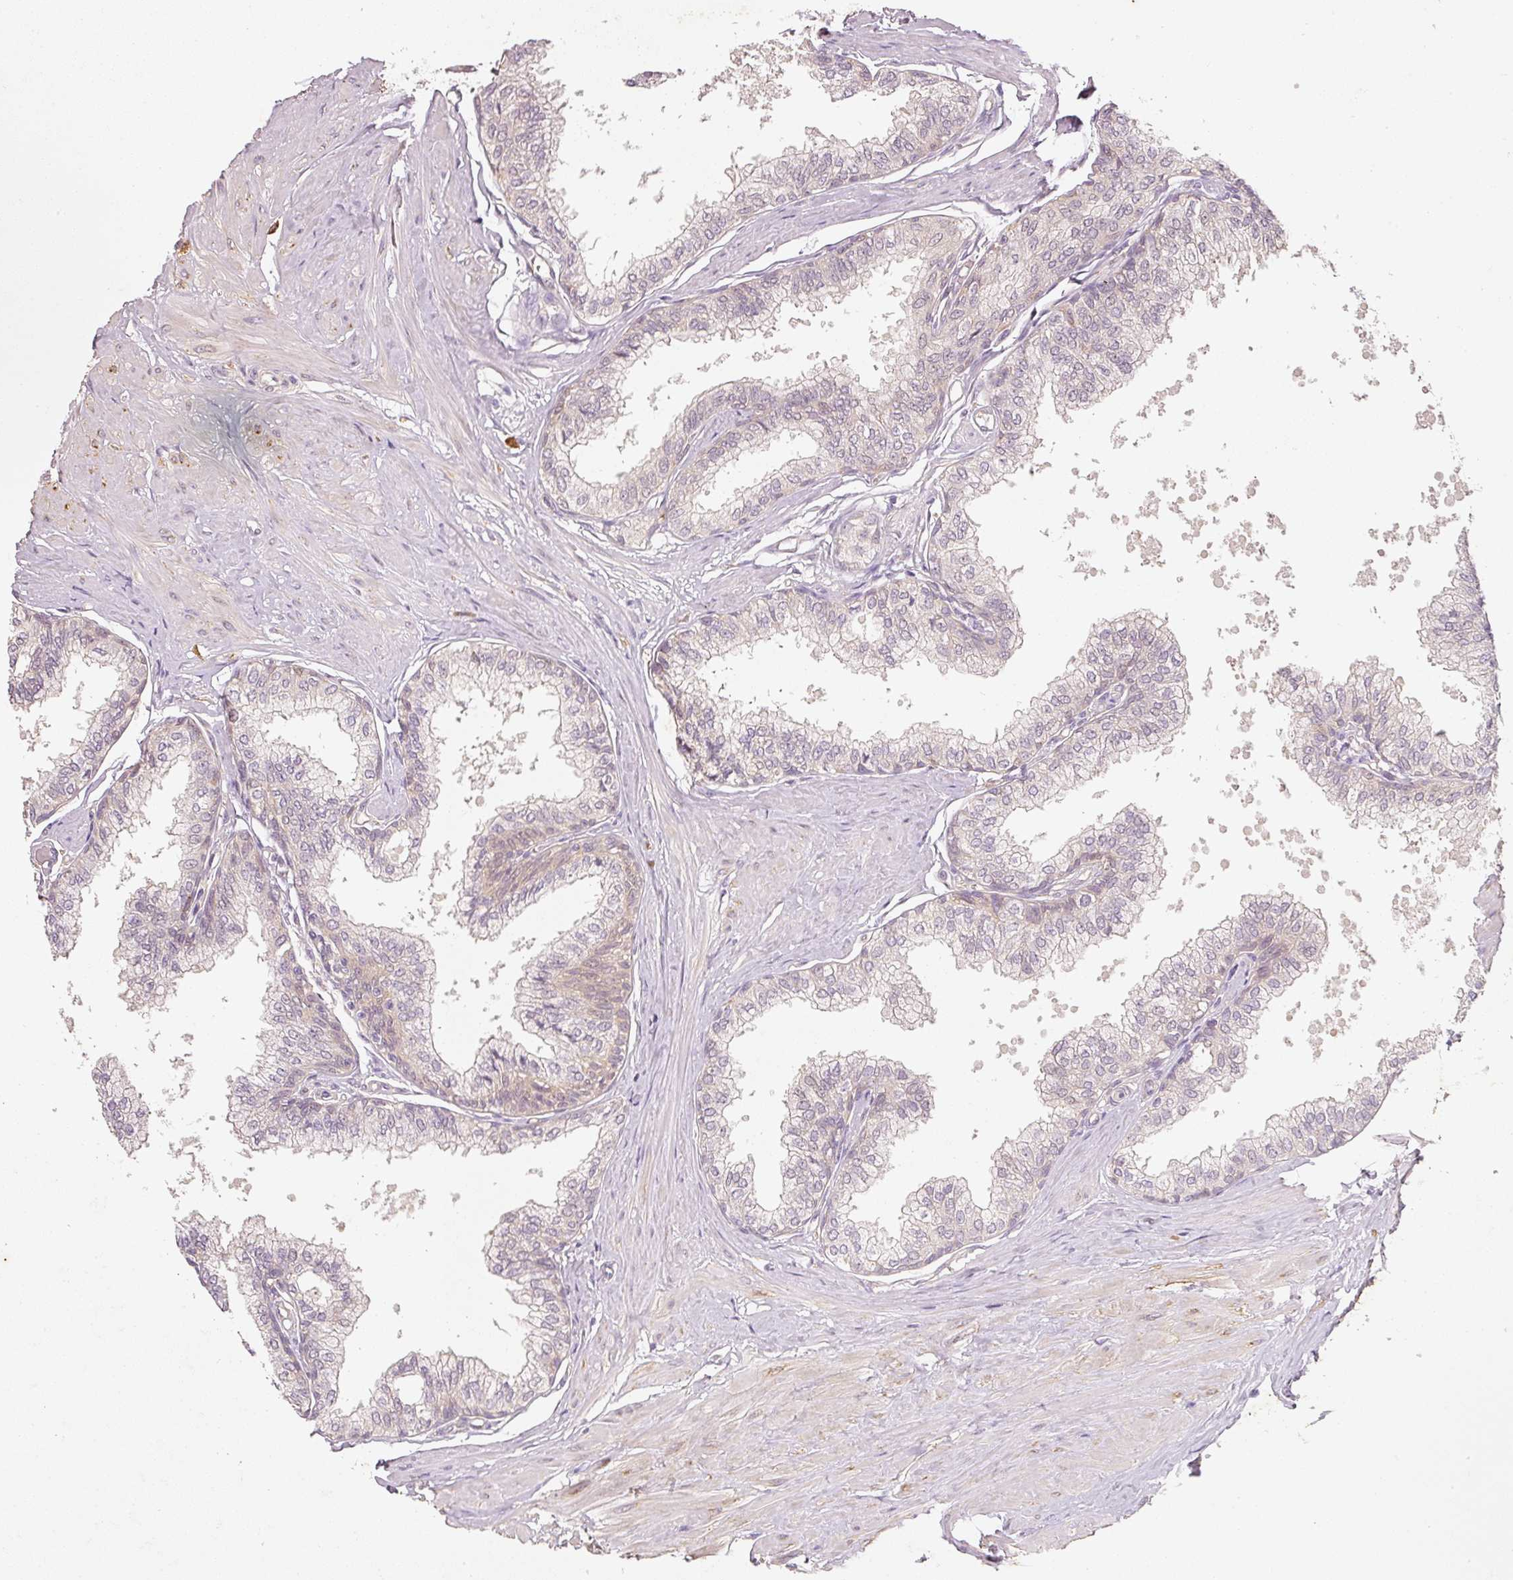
{"staining": {"intensity": "weak", "quantity": "25%-75%", "location": "cytoplasmic/membranous"}, "tissue": "seminal vesicle", "cell_type": "Glandular cells", "image_type": "normal", "snomed": [{"axis": "morphology", "description": "Normal tissue, NOS"}, {"axis": "topography", "description": "Prostate"}, {"axis": "topography", "description": "Seminal veicle"}], "caption": "Immunohistochemistry (IHC) histopathology image of benign seminal vesicle: seminal vesicle stained using immunohistochemistry (IHC) reveals low levels of weak protein expression localized specifically in the cytoplasmic/membranous of glandular cells, appearing as a cytoplasmic/membranous brown color.", "gene": "RGL2", "patient": {"sex": "male", "age": 60}}